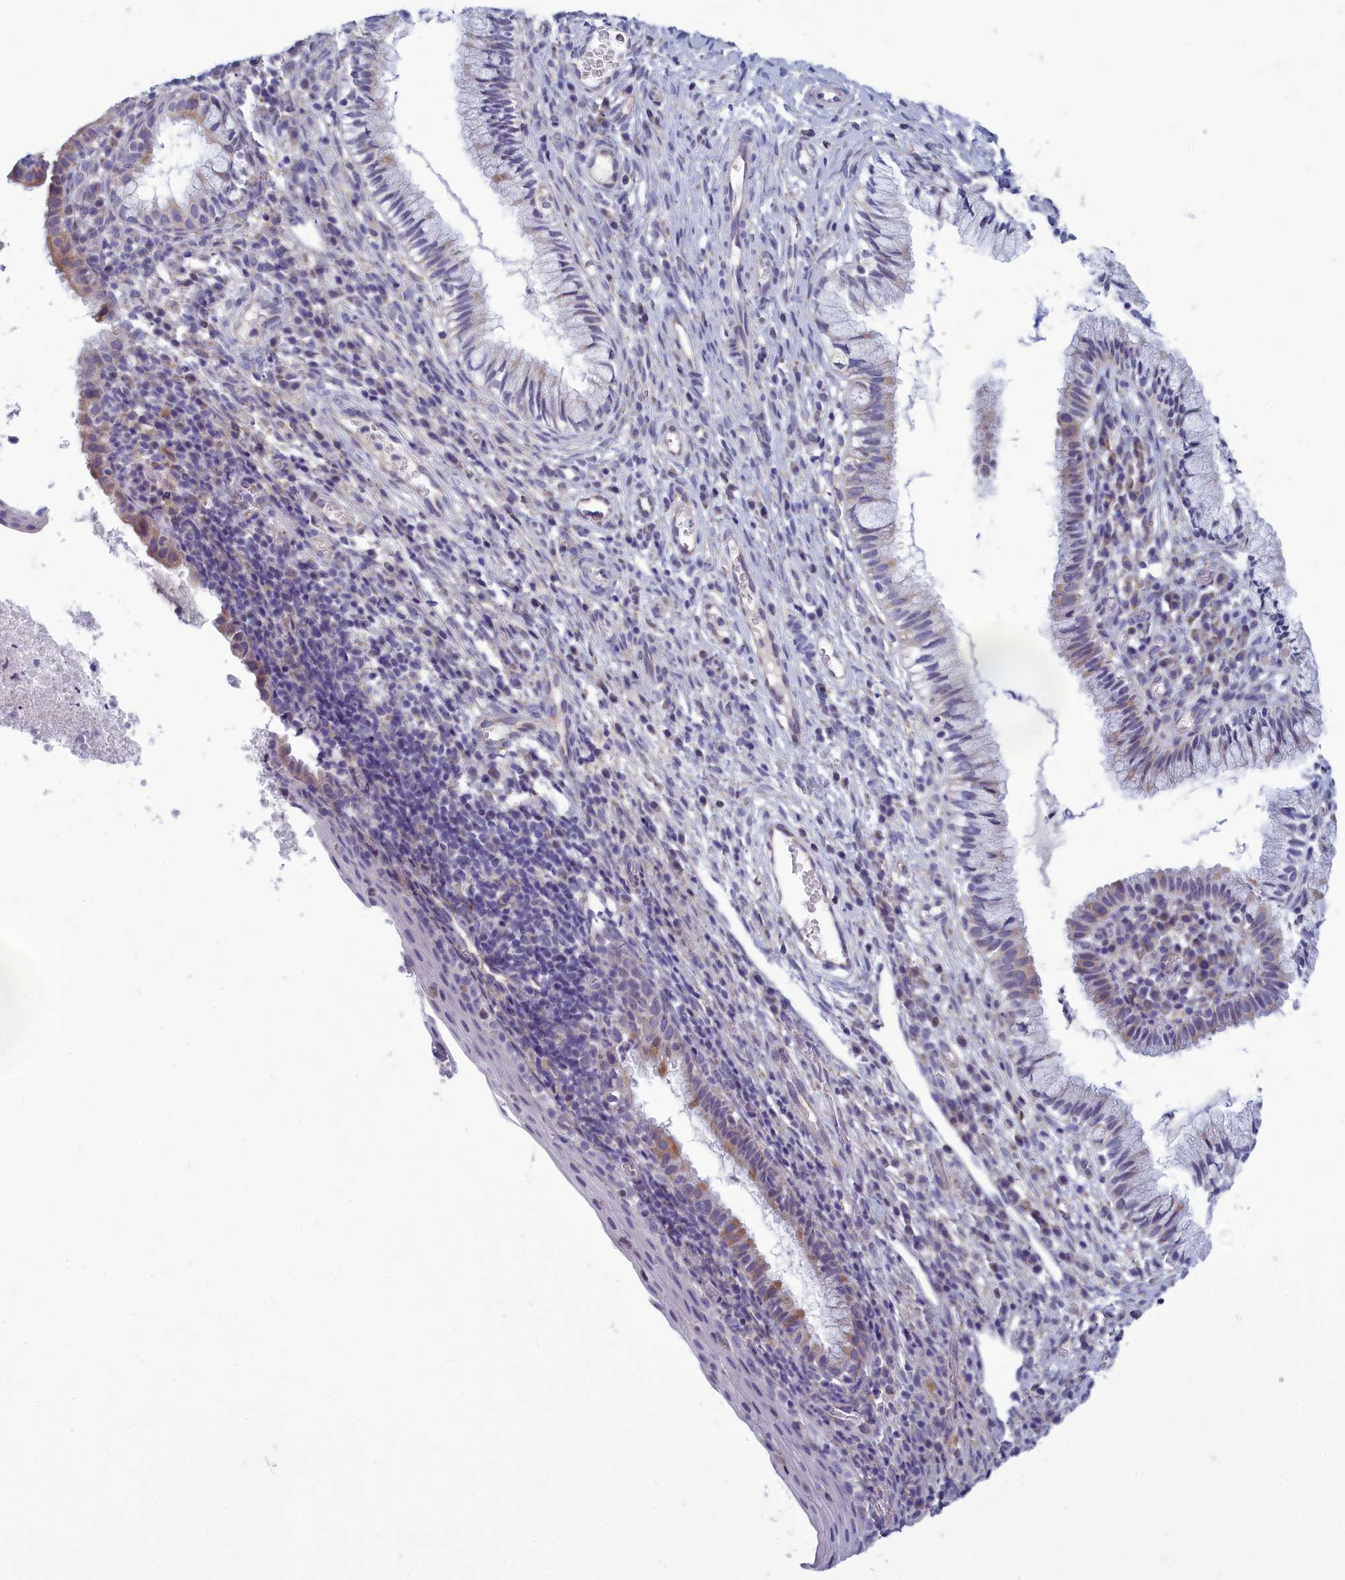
{"staining": {"intensity": "weak", "quantity": "<25%", "location": "cytoplasmic/membranous"}, "tissue": "cervix", "cell_type": "Glandular cells", "image_type": "normal", "snomed": [{"axis": "morphology", "description": "Normal tissue, NOS"}, {"axis": "topography", "description": "Cervix"}], "caption": "Immunohistochemistry (IHC) photomicrograph of normal human cervix stained for a protein (brown), which reveals no staining in glandular cells. (Brightfield microscopy of DAB IHC at high magnification).", "gene": "CENATAC", "patient": {"sex": "female", "age": 27}}